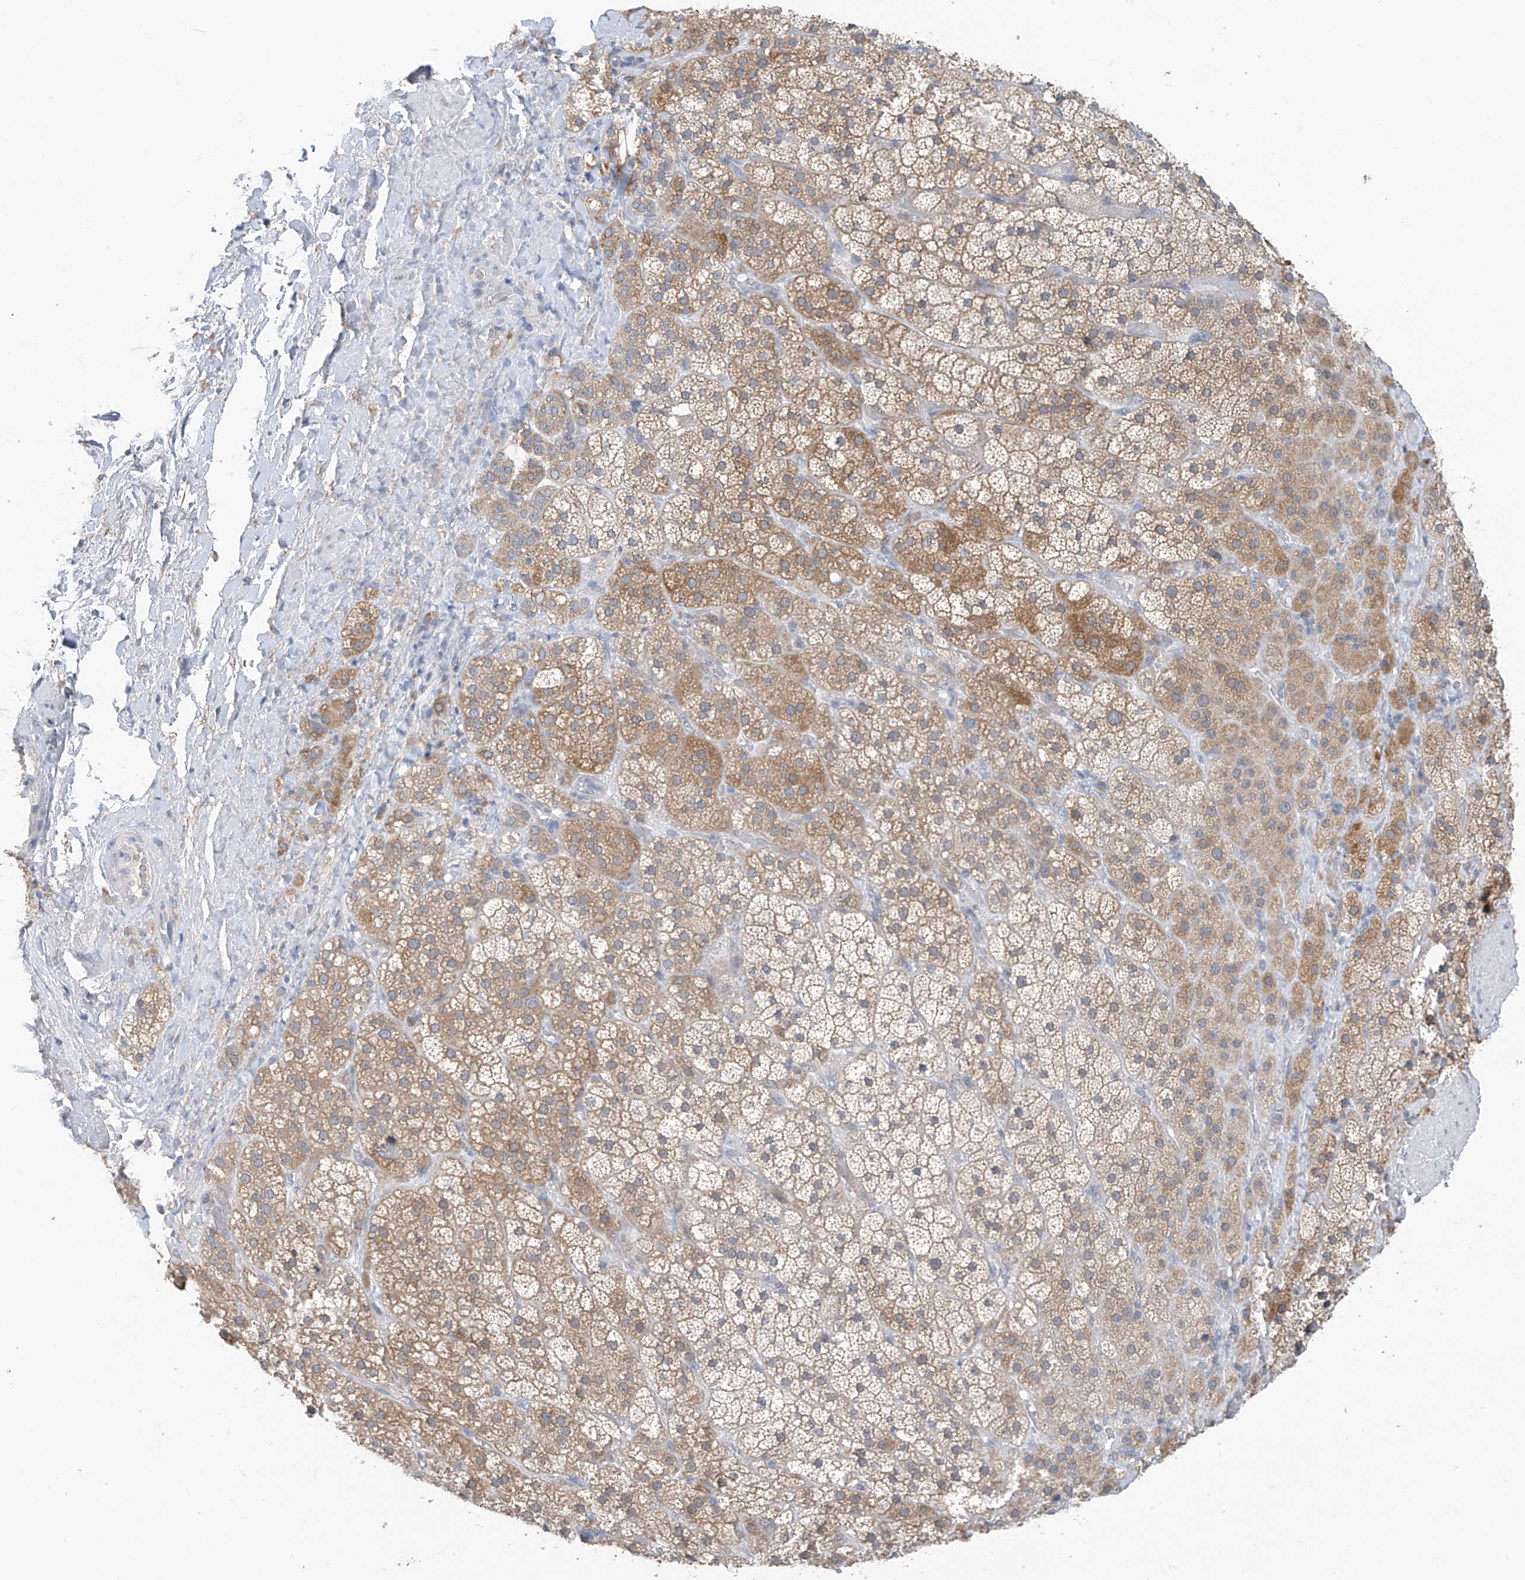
{"staining": {"intensity": "moderate", "quantity": ">75%", "location": "cytoplasmic/membranous"}, "tissue": "adrenal gland", "cell_type": "Glandular cells", "image_type": "normal", "snomed": [{"axis": "morphology", "description": "Normal tissue, NOS"}, {"axis": "topography", "description": "Adrenal gland"}], "caption": "Moderate cytoplasmic/membranous protein positivity is present in approximately >75% of glandular cells in adrenal gland. The protein is stained brown, and the nuclei are stained in blue (DAB IHC with brightfield microscopy, high magnification).", "gene": "CYP4V2", "patient": {"sex": "male", "age": 57}}